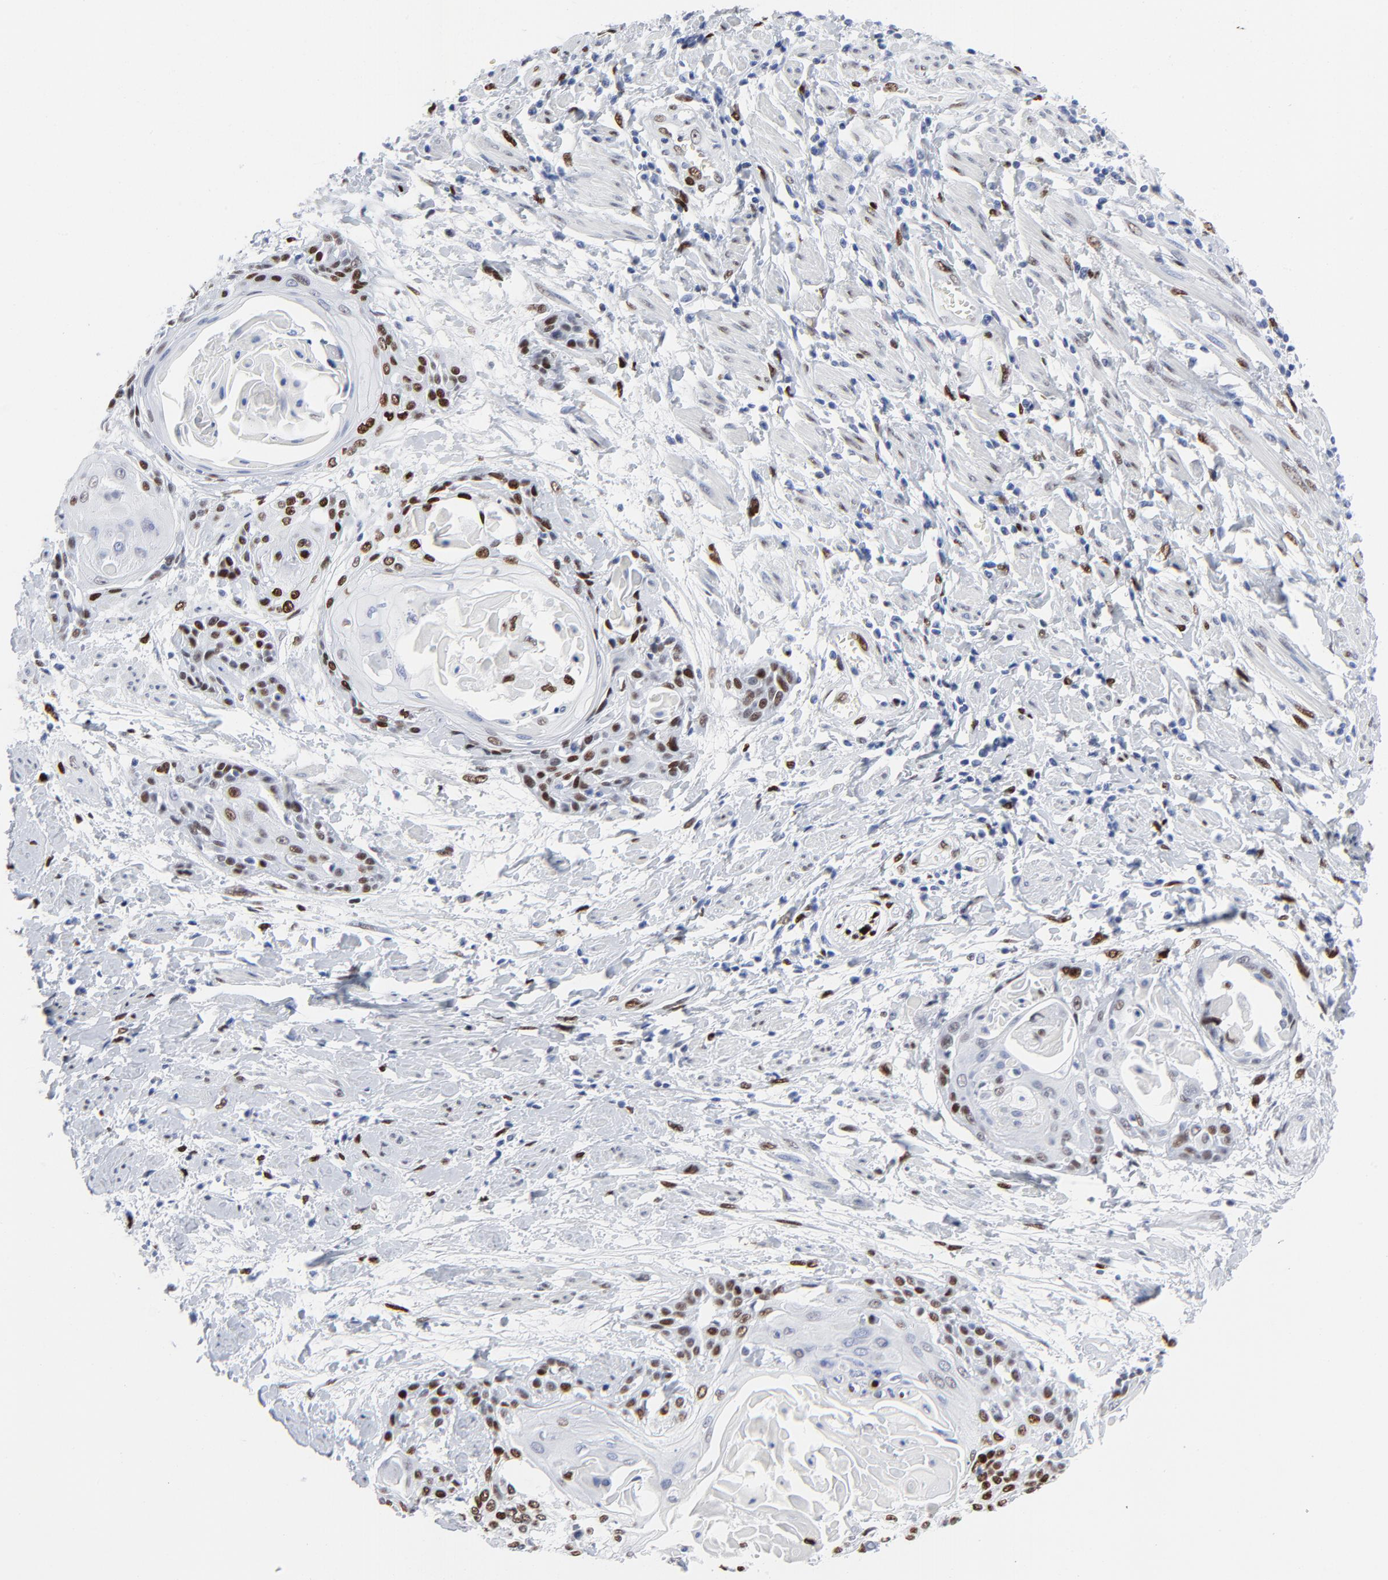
{"staining": {"intensity": "strong", "quantity": "25%-75%", "location": "nuclear"}, "tissue": "cervical cancer", "cell_type": "Tumor cells", "image_type": "cancer", "snomed": [{"axis": "morphology", "description": "Squamous cell carcinoma, NOS"}, {"axis": "topography", "description": "Cervix"}], "caption": "The photomicrograph displays staining of cervical cancer (squamous cell carcinoma), revealing strong nuclear protein expression (brown color) within tumor cells. The protein of interest is stained brown, and the nuclei are stained in blue (DAB IHC with brightfield microscopy, high magnification).", "gene": "JUN", "patient": {"sex": "female", "age": 57}}